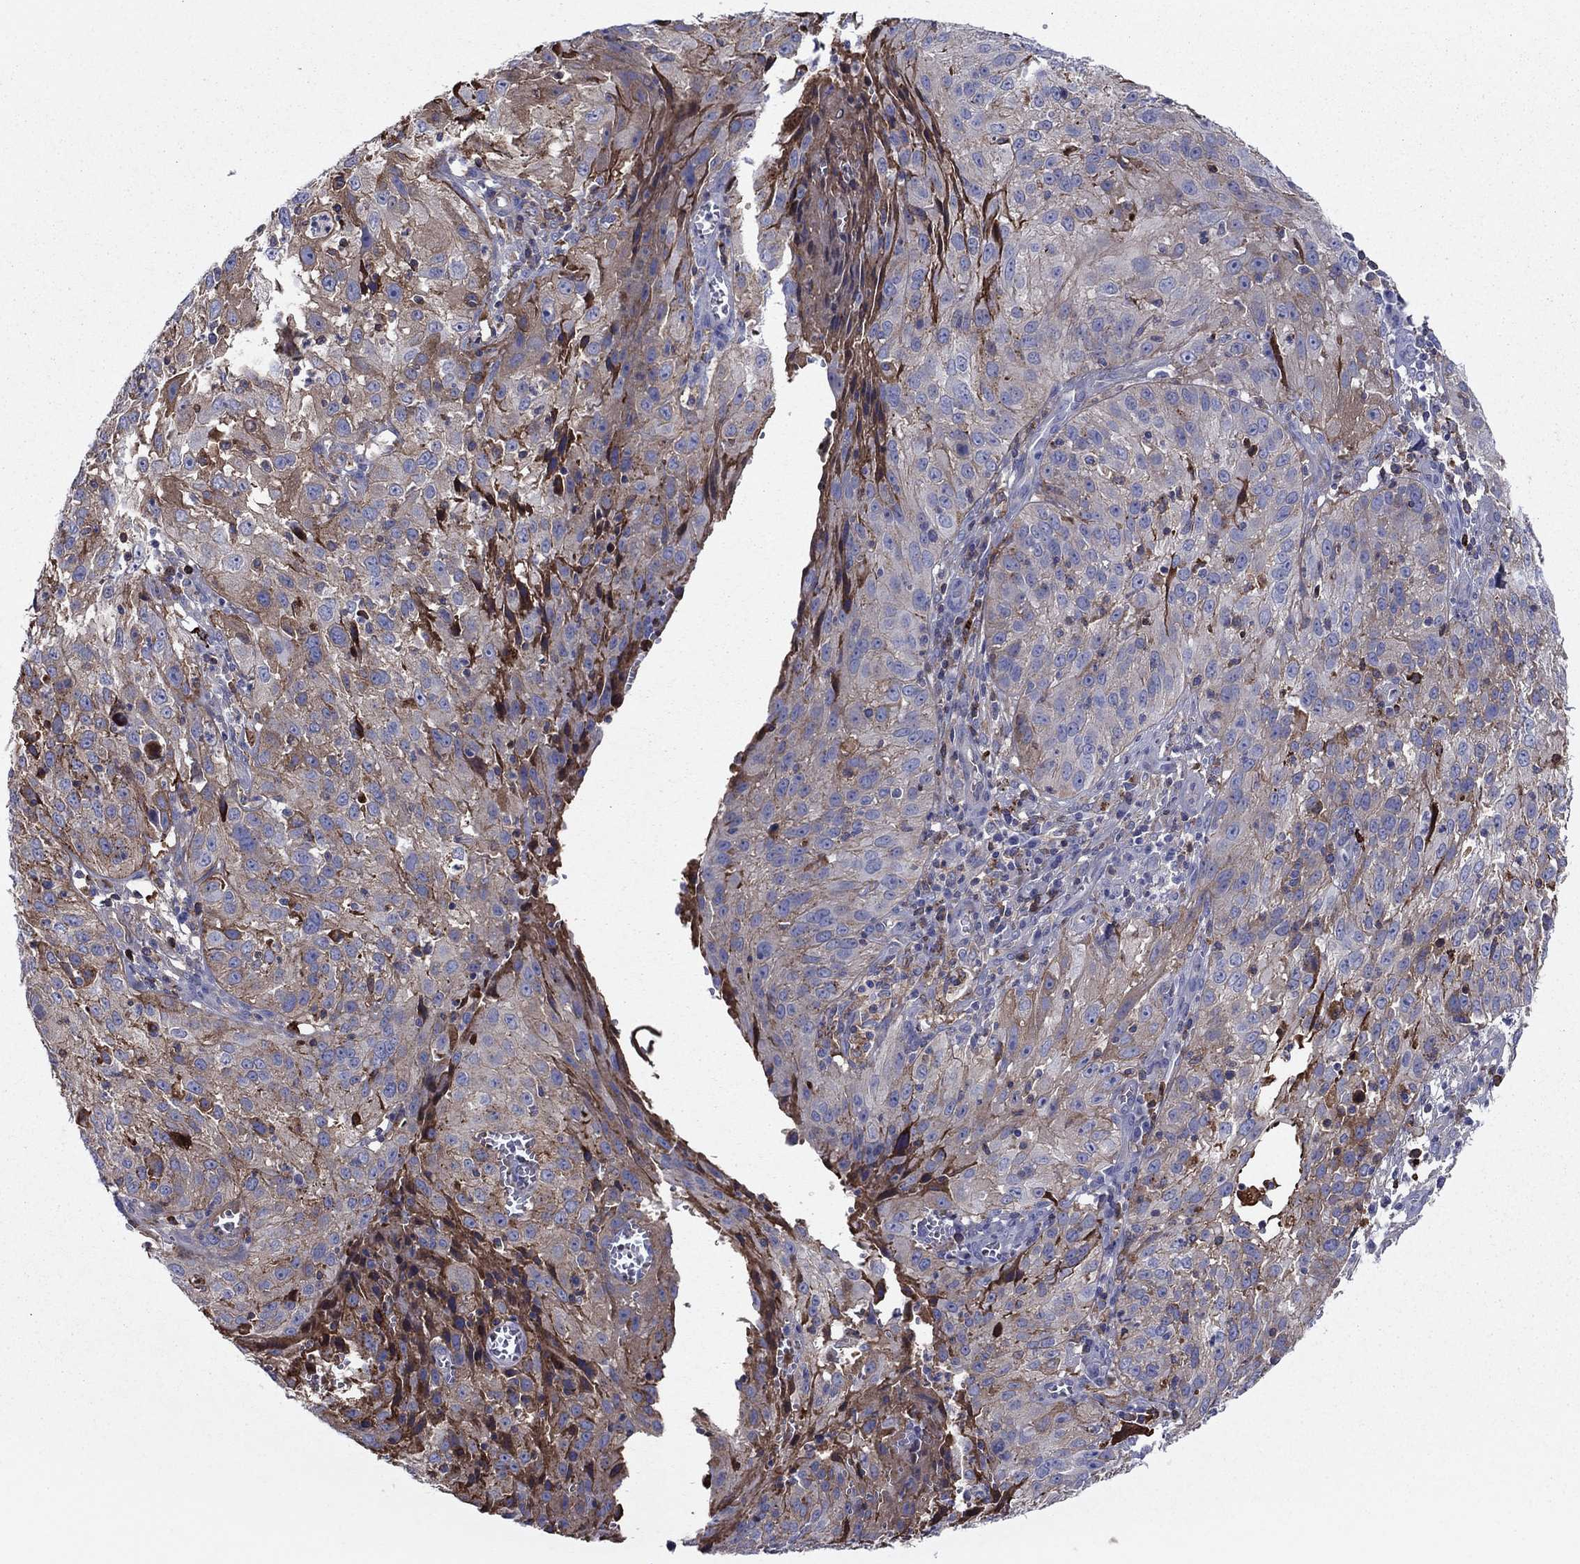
{"staining": {"intensity": "weak", "quantity": ">75%", "location": "cytoplasmic/membranous"}, "tissue": "cervical cancer", "cell_type": "Tumor cells", "image_type": "cancer", "snomed": [{"axis": "morphology", "description": "Squamous cell carcinoma, NOS"}, {"axis": "topography", "description": "Cervix"}], "caption": "The histopathology image shows immunohistochemical staining of cervical cancer (squamous cell carcinoma). There is weak cytoplasmic/membranous expression is seen in approximately >75% of tumor cells.", "gene": "HPX", "patient": {"sex": "female", "age": 32}}